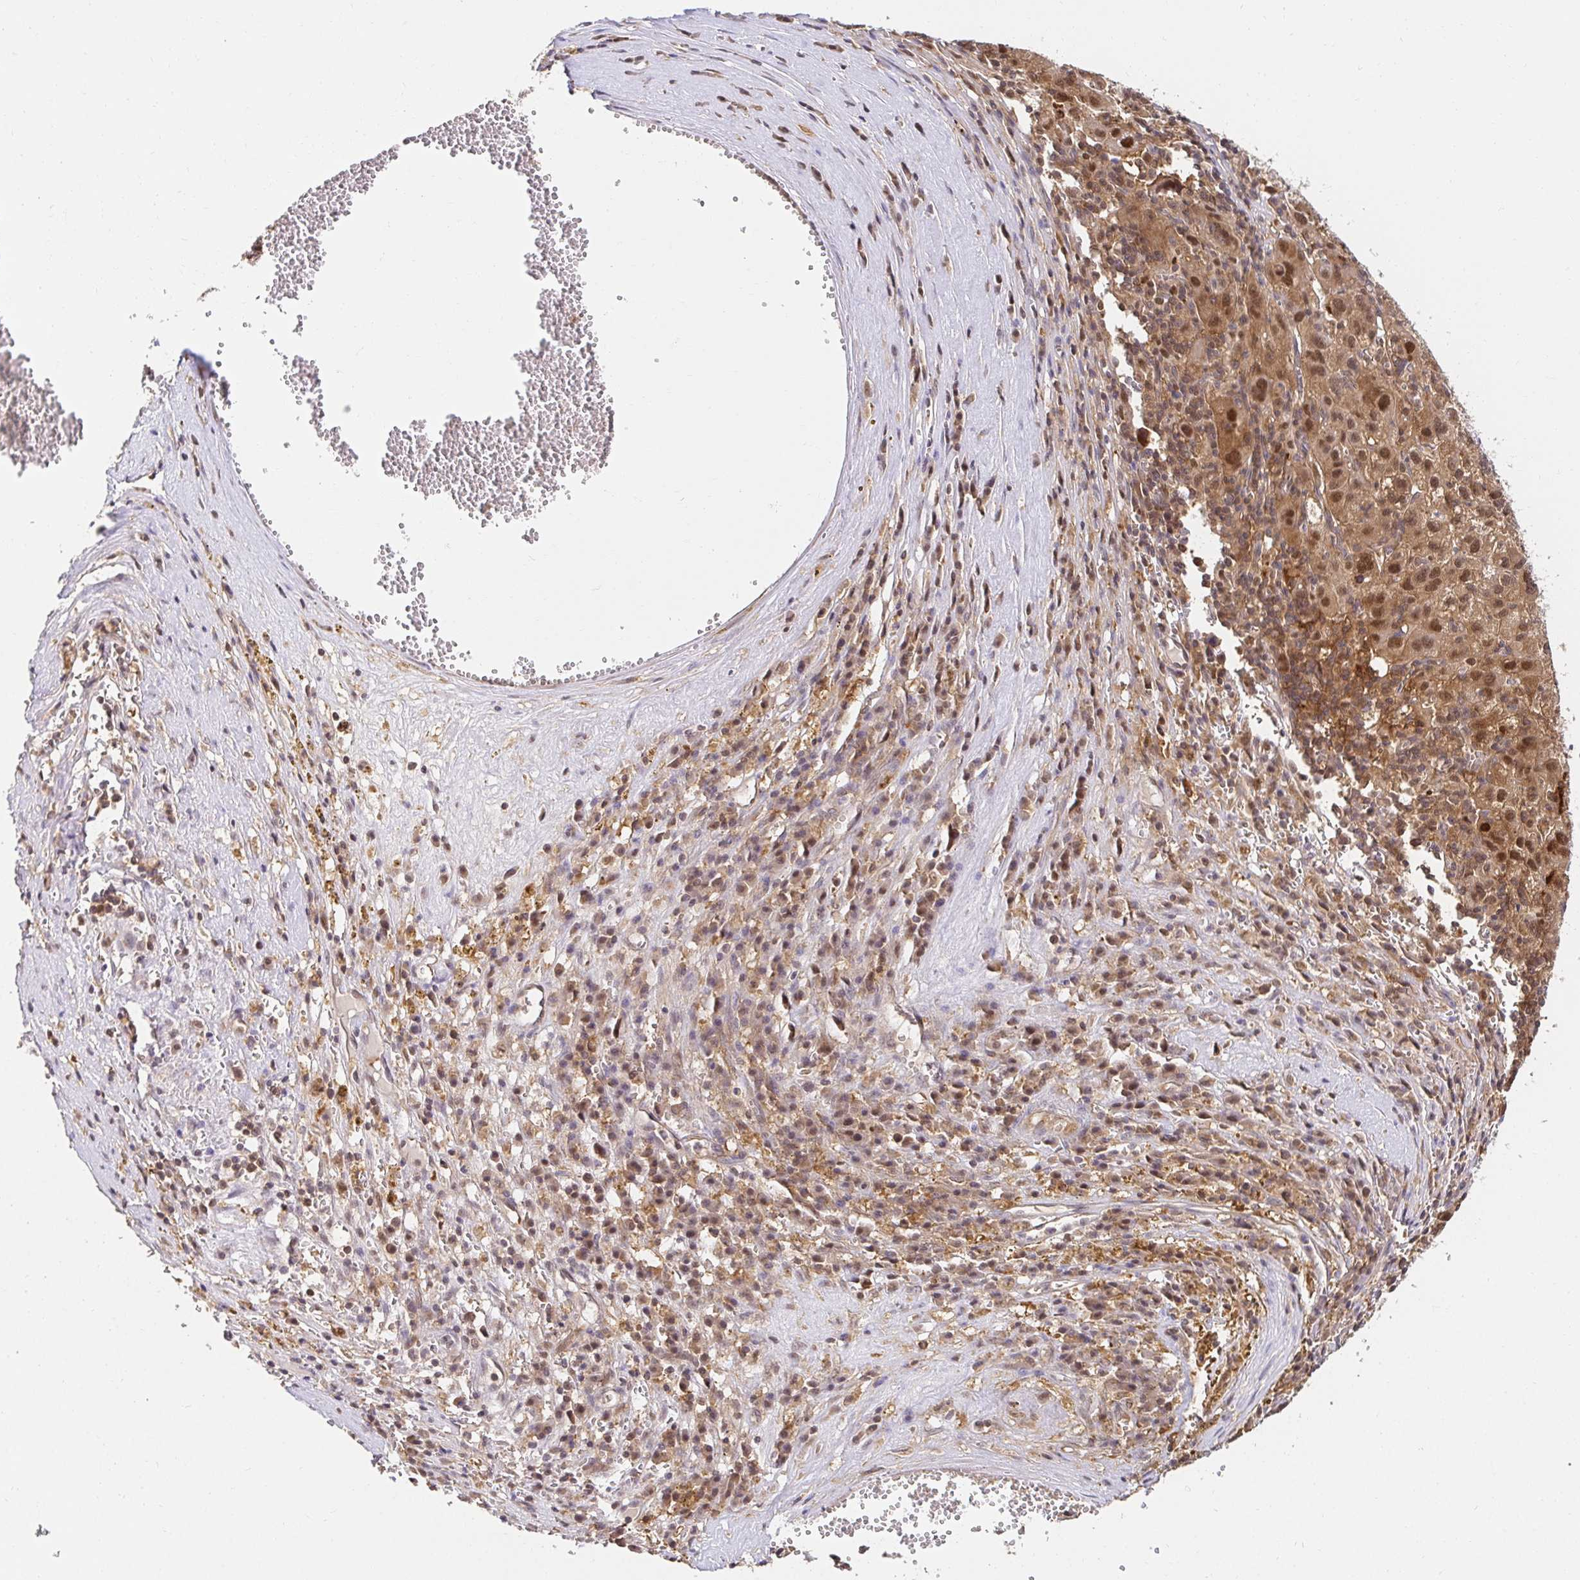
{"staining": {"intensity": "moderate", "quantity": ">75%", "location": "cytoplasmic/membranous,nuclear"}, "tissue": "liver cancer", "cell_type": "Tumor cells", "image_type": "cancer", "snomed": [{"axis": "morphology", "description": "Carcinoma, Hepatocellular, NOS"}, {"axis": "topography", "description": "Liver"}], "caption": "Liver hepatocellular carcinoma stained for a protein (brown) demonstrates moderate cytoplasmic/membranous and nuclear positive positivity in approximately >75% of tumor cells.", "gene": "PSMA4", "patient": {"sex": "female", "age": 77}}